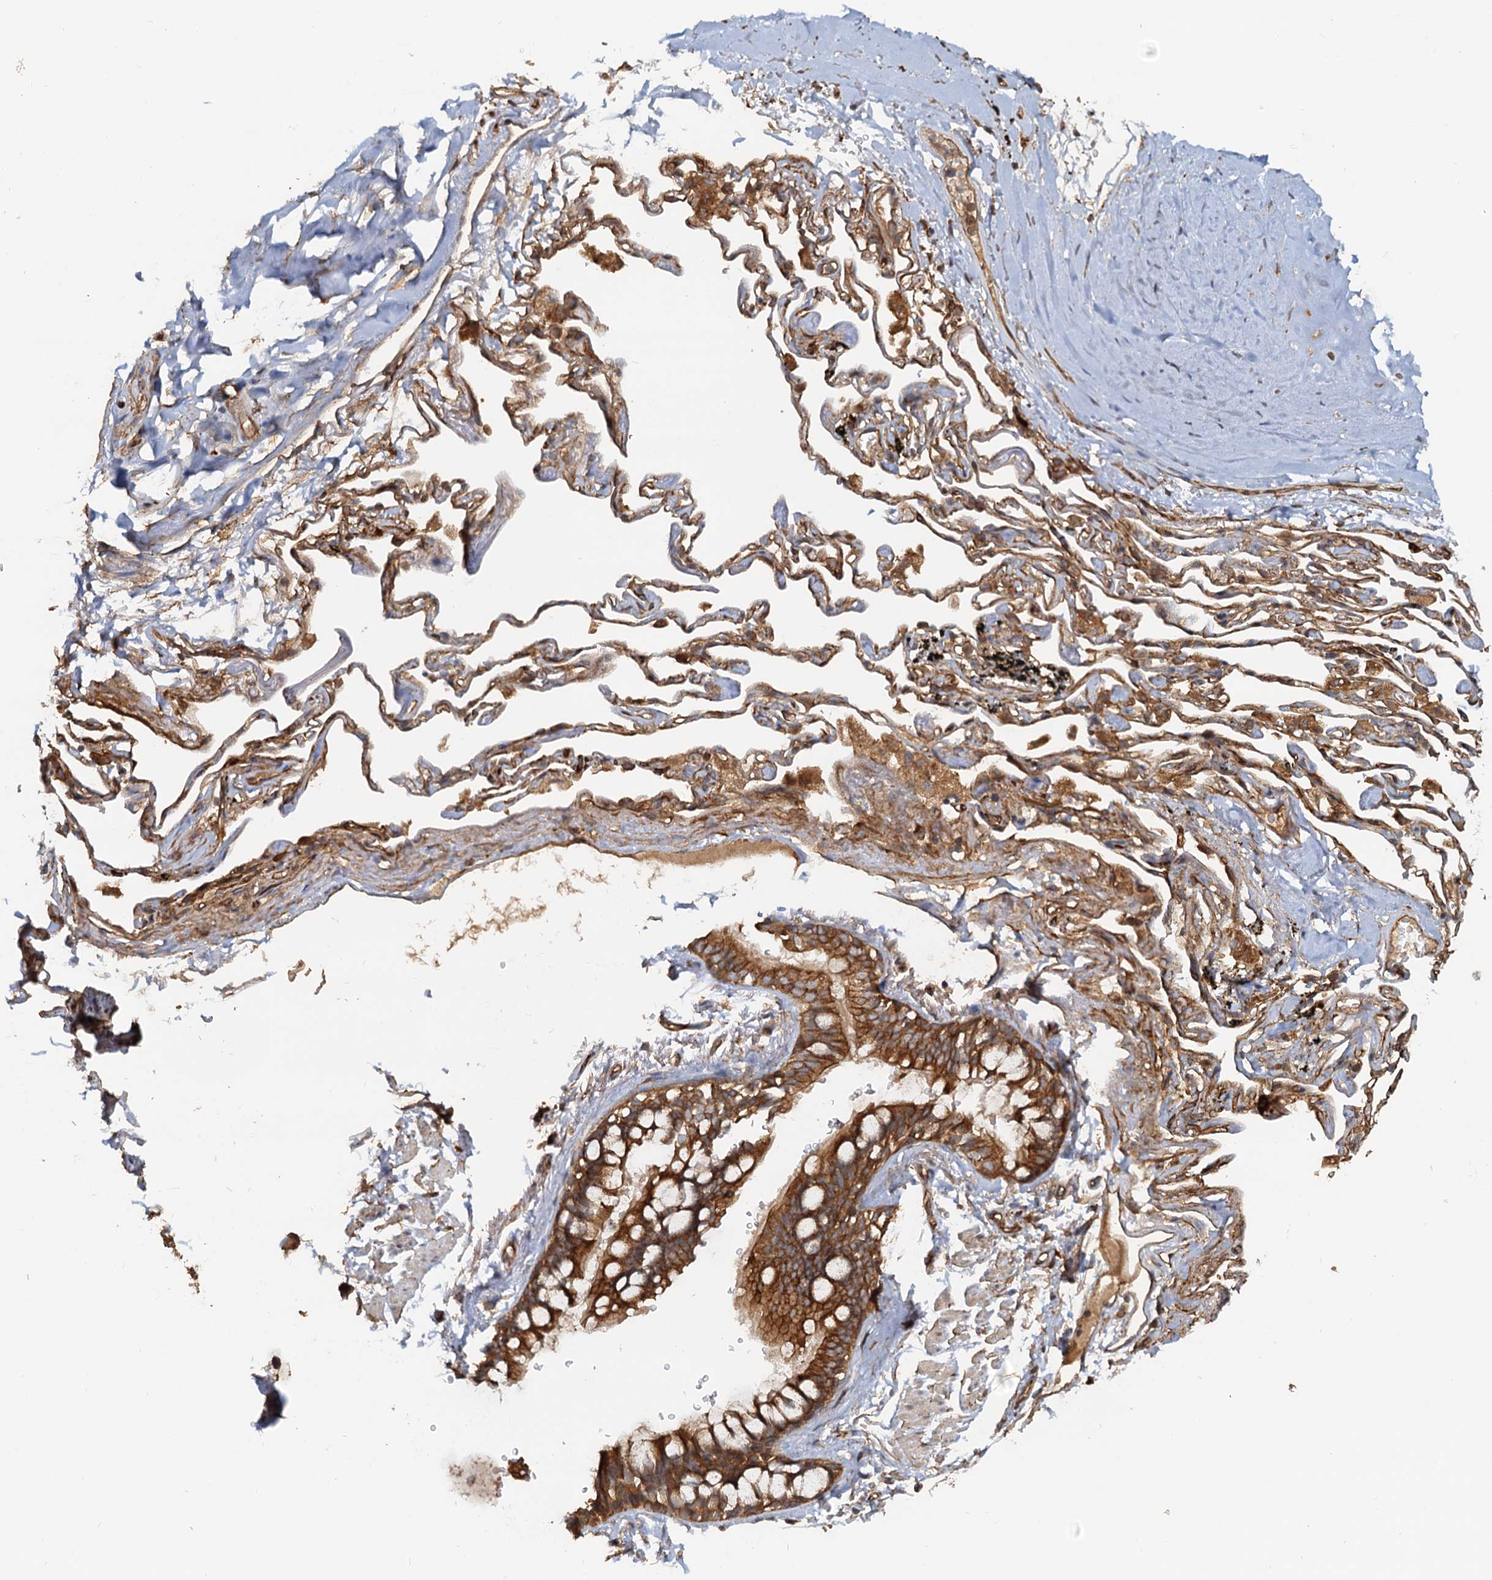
{"staining": {"intensity": "negative", "quantity": "none", "location": "none"}, "tissue": "adipose tissue", "cell_type": "Adipocytes", "image_type": "normal", "snomed": [{"axis": "morphology", "description": "Normal tissue, NOS"}, {"axis": "topography", "description": "Lymph node"}, {"axis": "topography", "description": "Bronchus"}], "caption": "Immunohistochemistry (IHC) of benign adipose tissue demonstrates no expression in adipocytes. (DAB IHC with hematoxylin counter stain).", "gene": "NIPAL3", "patient": {"sex": "male", "age": 63}}